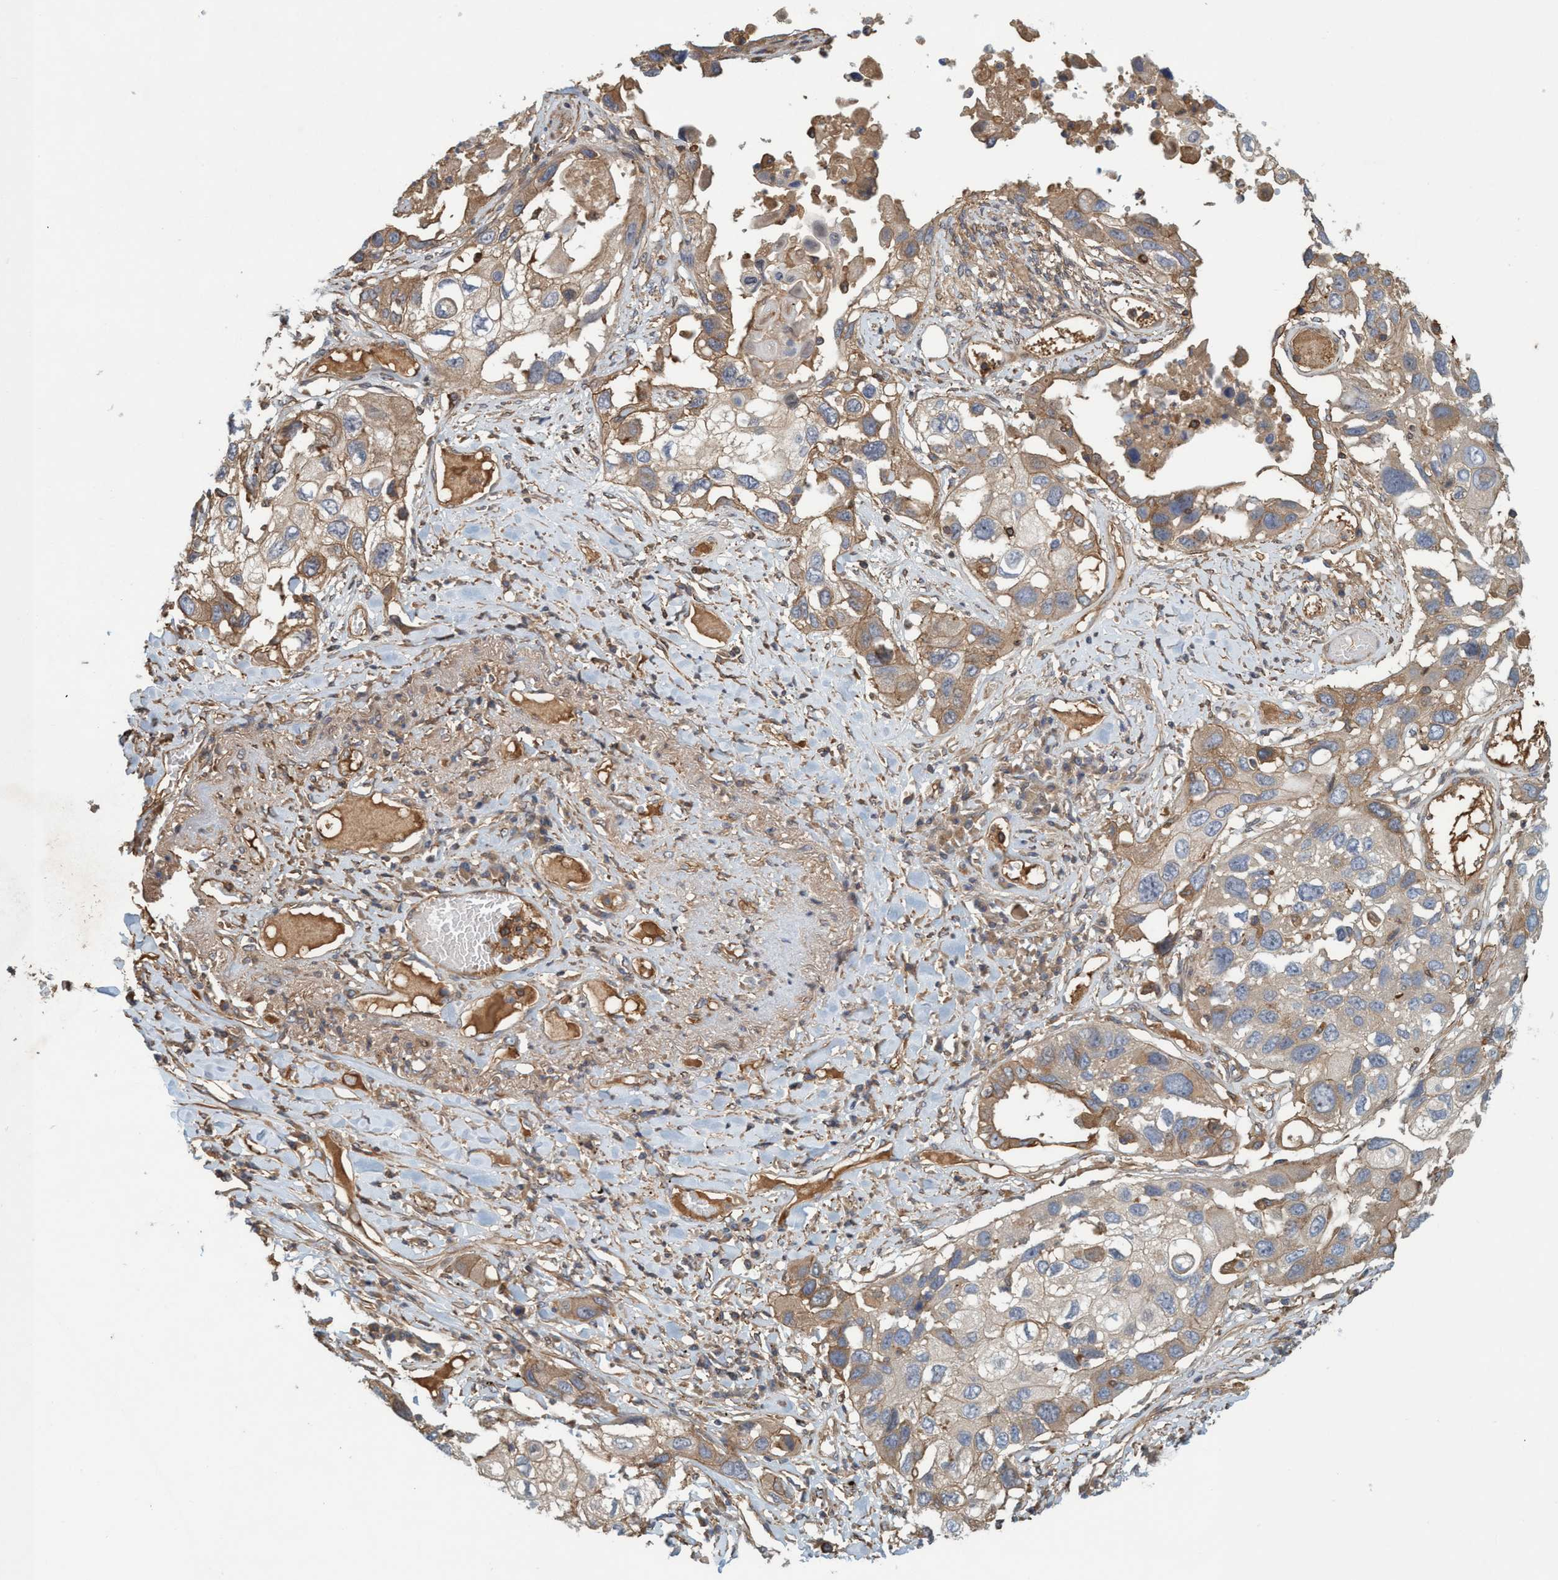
{"staining": {"intensity": "moderate", "quantity": "25%-75%", "location": "cytoplasmic/membranous"}, "tissue": "lung cancer", "cell_type": "Tumor cells", "image_type": "cancer", "snomed": [{"axis": "morphology", "description": "Squamous cell carcinoma, NOS"}, {"axis": "topography", "description": "Lung"}], "caption": "Lung squamous cell carcinoma stained with a brown dye displays moderate cytoplasmic/membranous positive staining in approximately 25%-75% of tumor cells.", "gene": "SPECC1", "patient": {"sex": "male", "age": 71}}